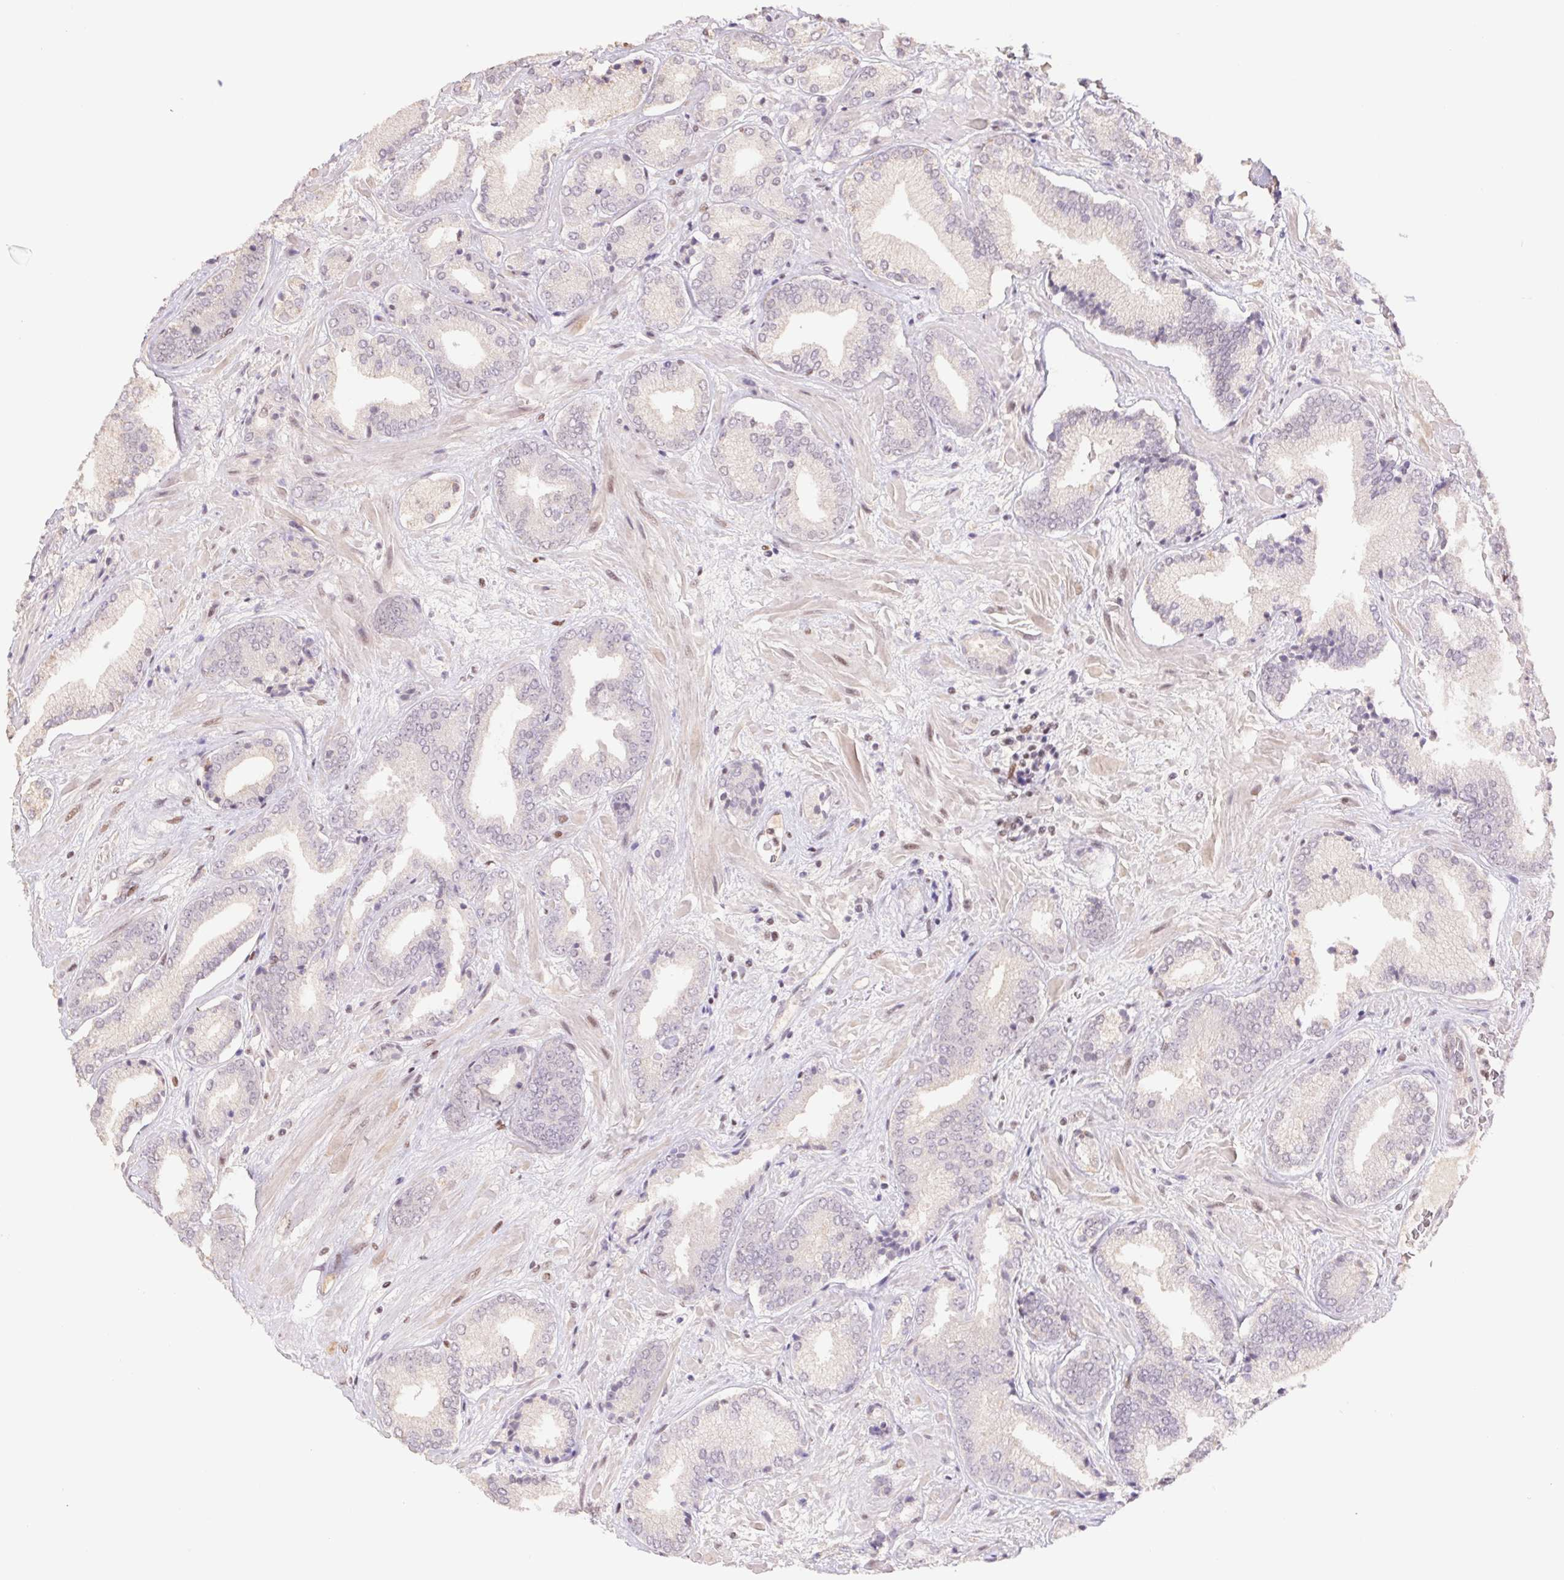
{"staining": {"intensity": "negative", "quantity": "none", "location": "none"}, "tissue": "prostate cancer", "cell_type": "Tumor cells", "image_type": "cancer", "snomed": [{"axis": "morphology", "description": "Adenocarcinoma, High grade"}, {"axis": "topography", "description": "Prostate"}], "caption": "This is an immunohistochemistry image of adenocarcinoma (high-grade) (prostate). There is no expression in tumor cells.", "gene": "TRERF1", "patient": {"sex": "male", "age": 56}}